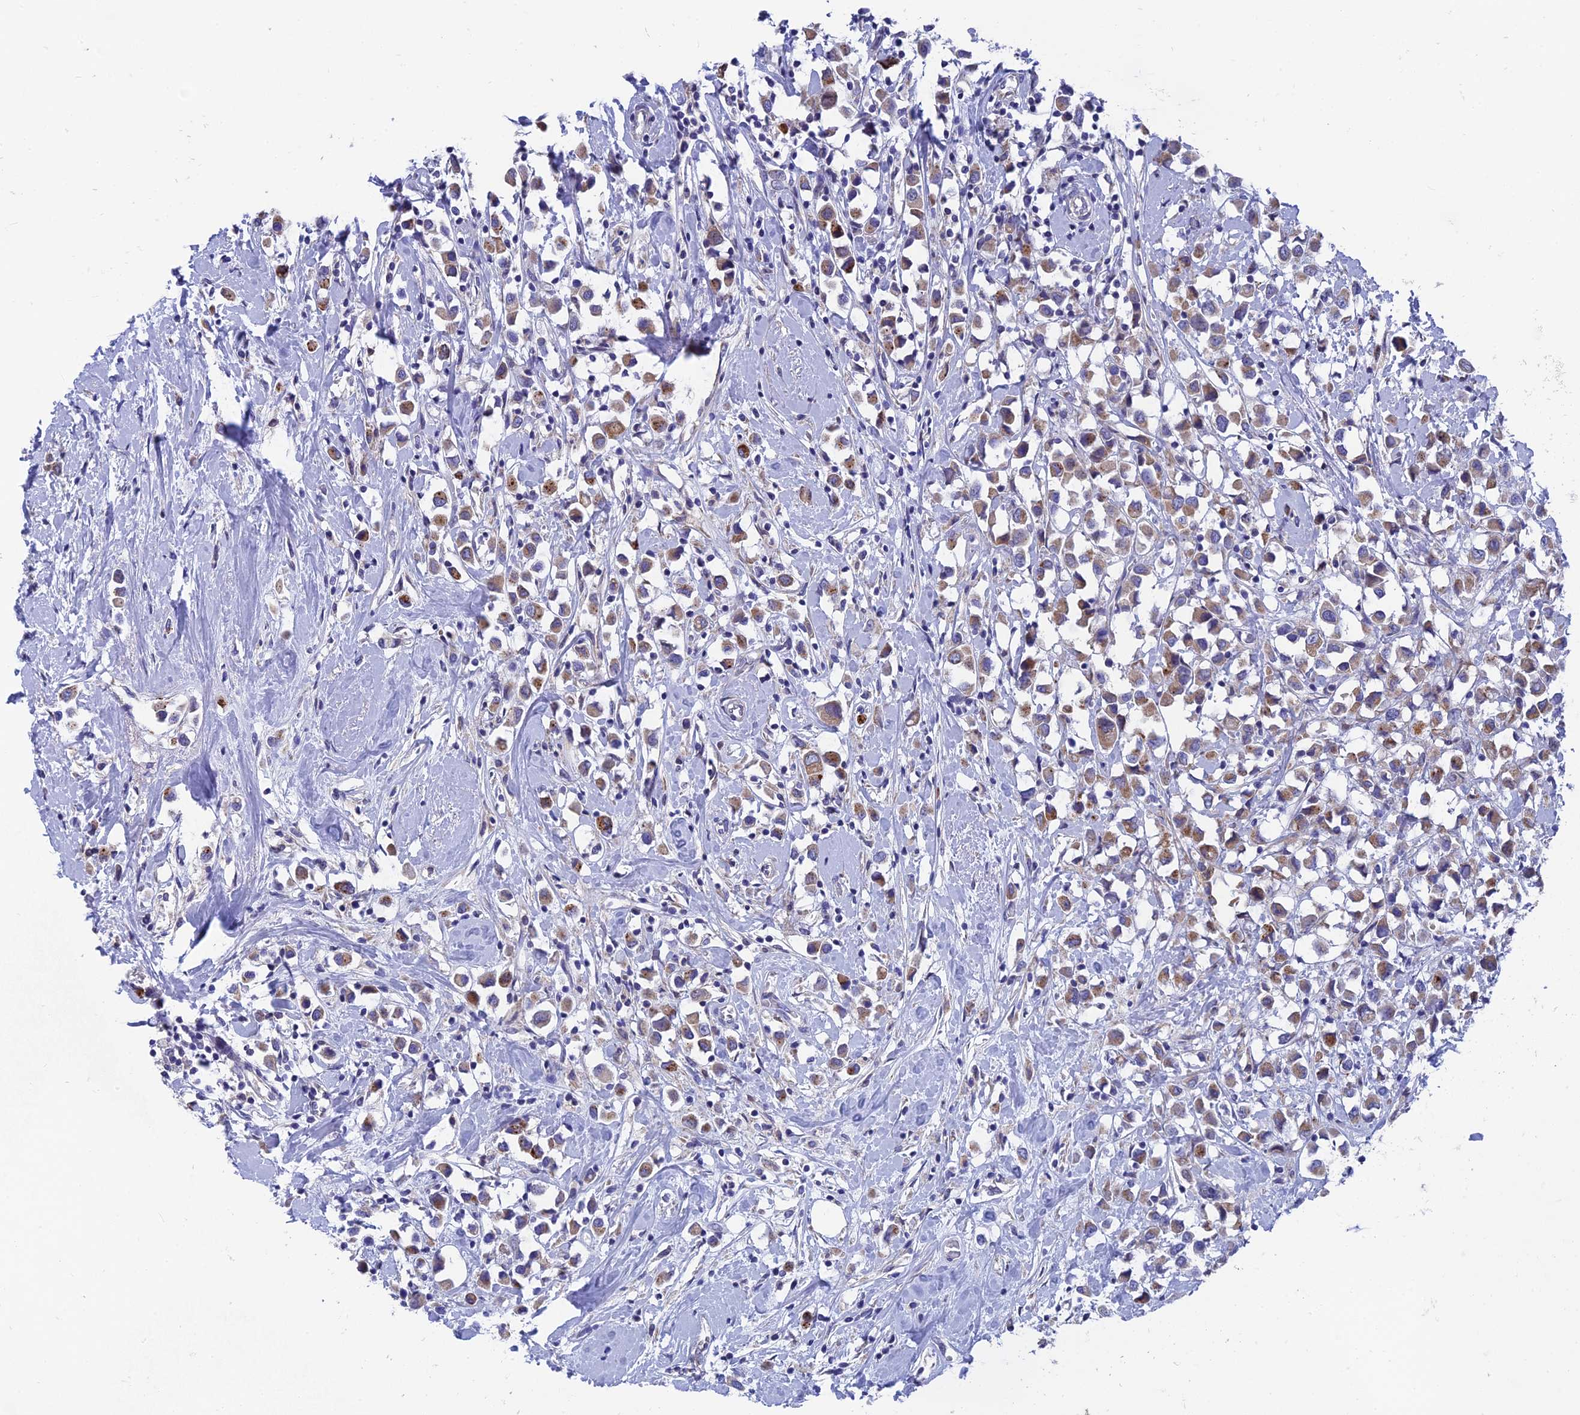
{"staining": {"intensity": "moderate", "quantity": ">75%", "location": "cytoplasmic/membranous"}, "tissue": "breast cancer", "cell_type": "Tumor cells", "image_type": "cancer", "snomed": [{"axis": "morphology", "description": "Duct carcinoma"}, {"axis": "topography", "description": "Breast"}], "caption": "An image showing moderate cytoplasmic/membranous expression in approximately >75% of tumor cells in breast cancer (infiltrating ductal carcinoma), as visualized by brown immunohistochemical staining.", "gene": "AK4", "patient": {"sex": "female", "age": 61}}